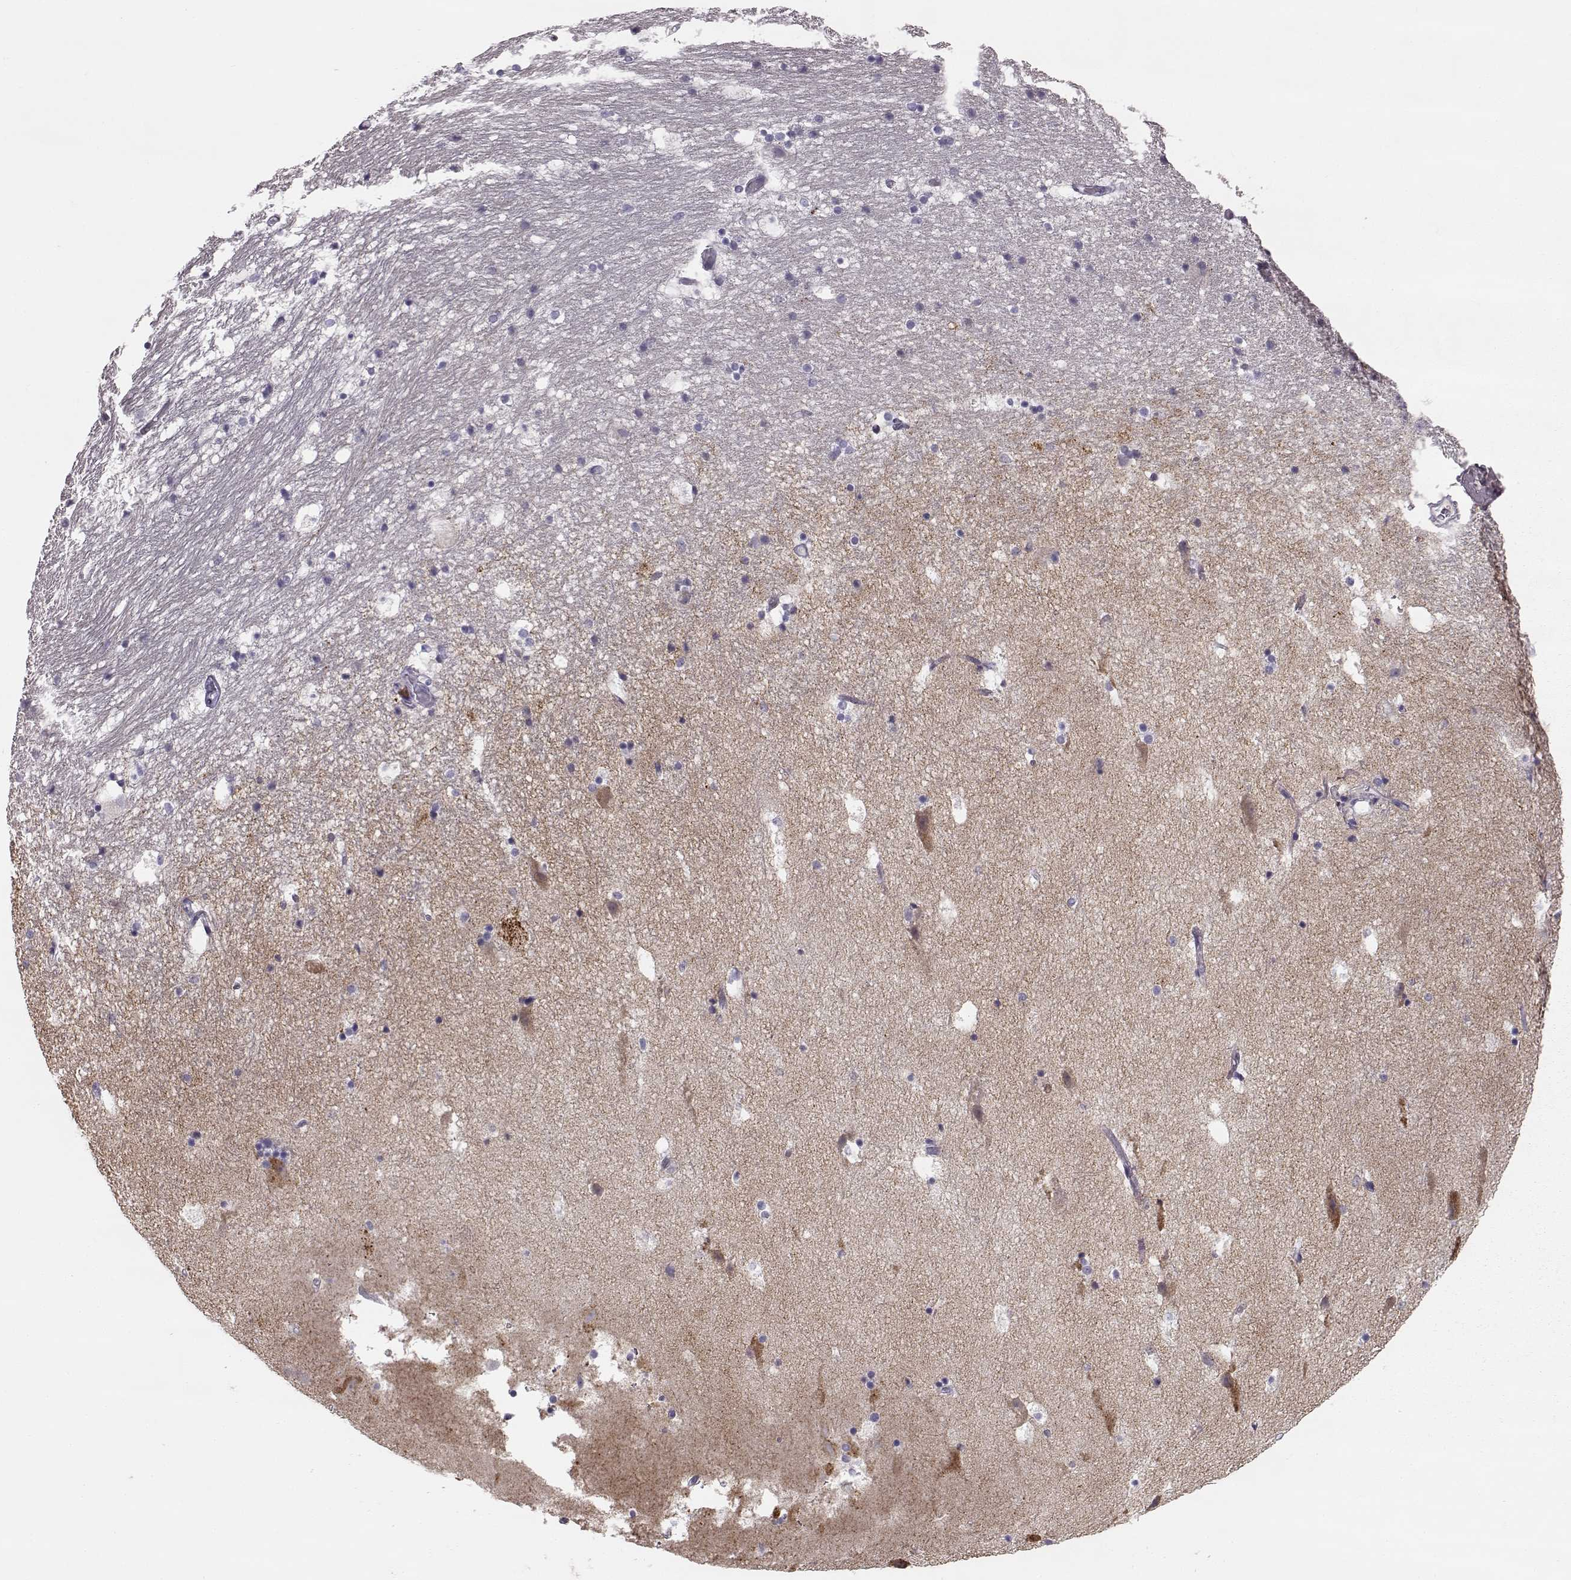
{"staining": {"intensity": "negative", "quantity": "none", "location": "none"}, "tissue": "hippocampus", "cell_type": "Glial cells", "image_type": "normal", "snomed": [{"axis": "morphology", "description": "Normal tissue, NOS"}, {"axis": "topography", "description": "Hippocampus"}], "caption": "Immunohistochemical staining of benign human hippocampus exhibits no significant positivity in glial cells.", "gene": "NPTXR", "patient": {"sex": "male", "age": 51}}